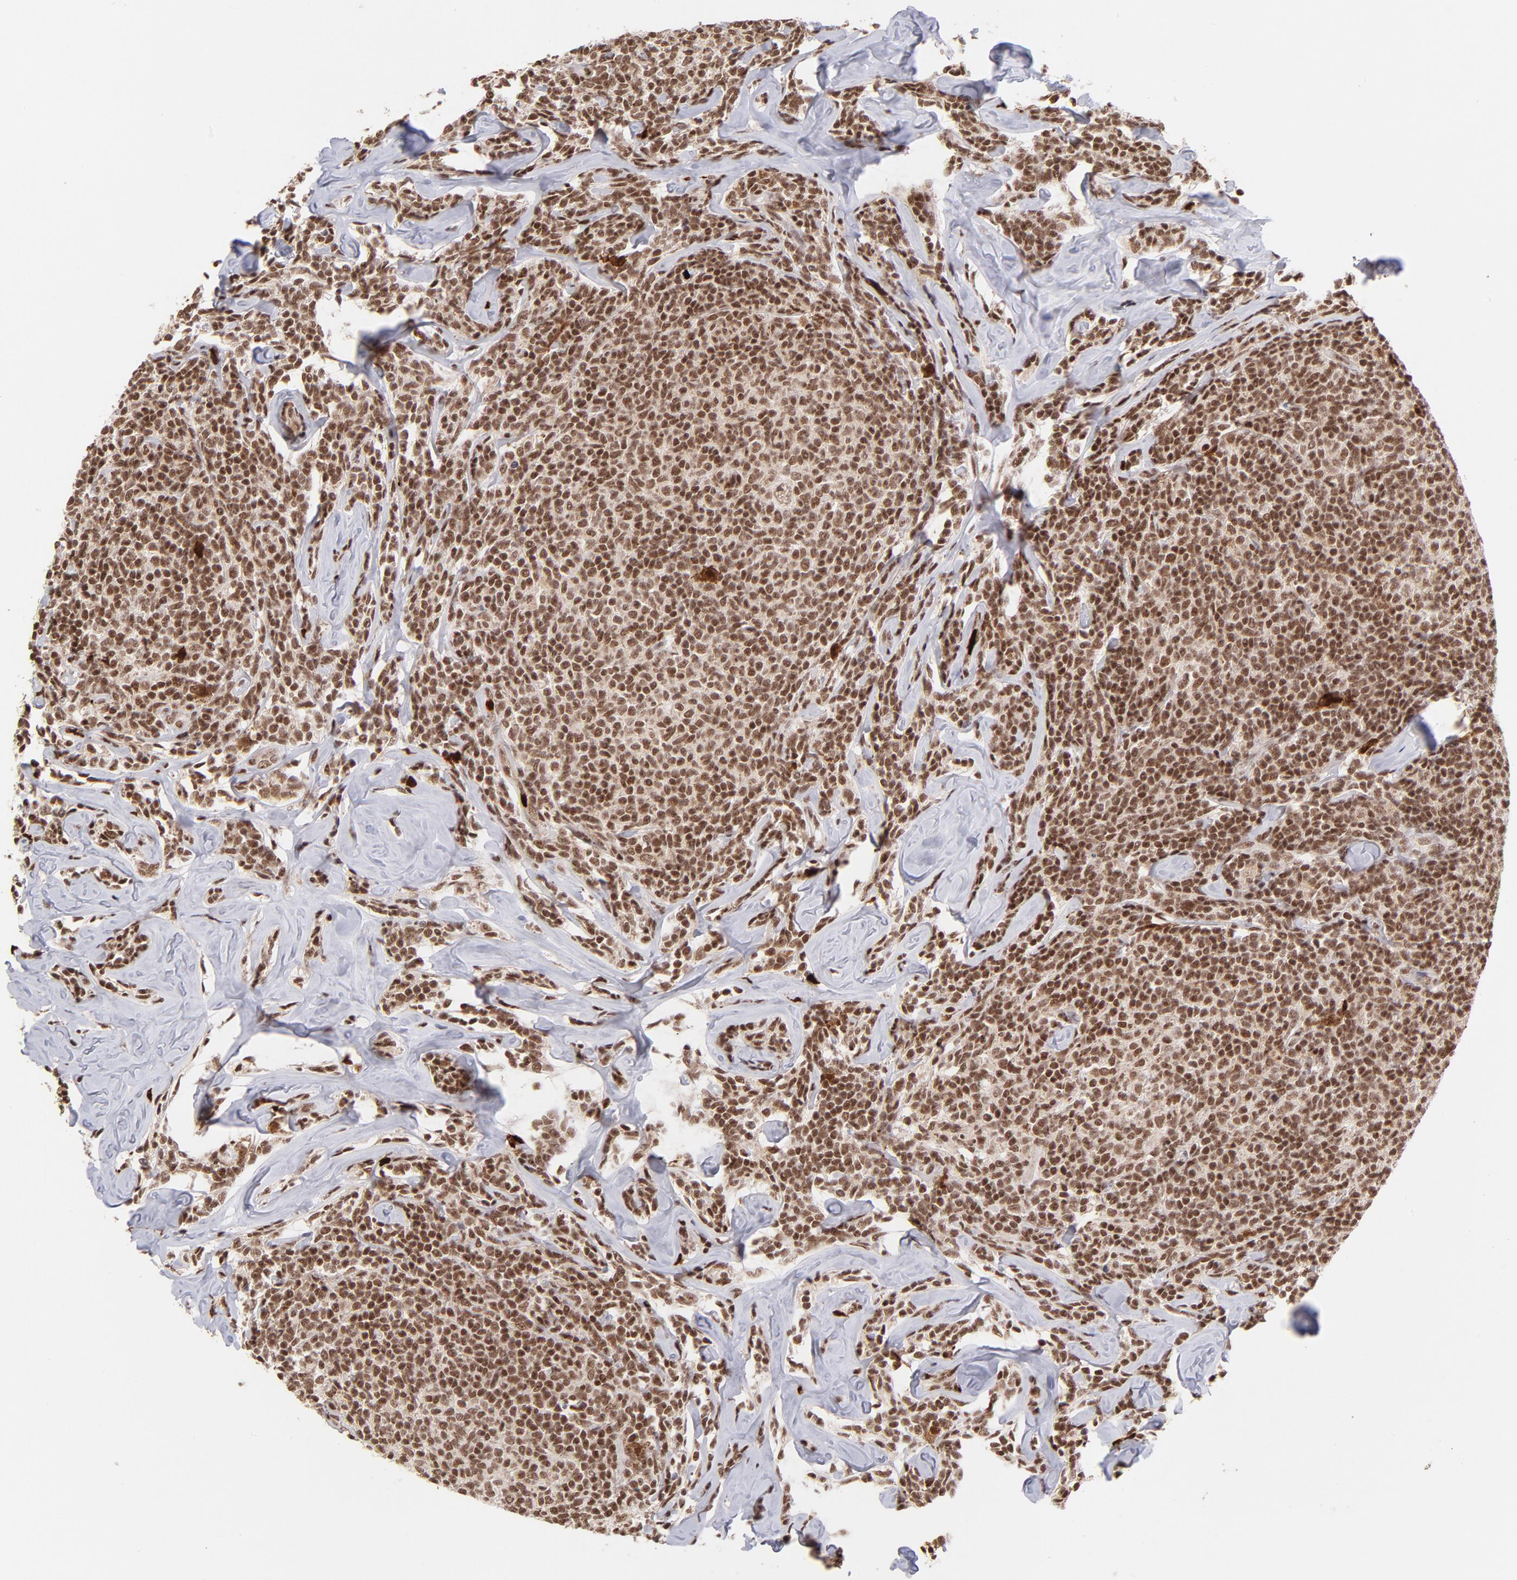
{"staining": {"intensity": "moderate", "quantity": ">75%", "location": "cytoplasmic/membranous,nuclear"}, "tissue": "lymphoma", "cell_type": "Tumor cells", "image_type": "cancer", "snomed": [{"axis": "morphology", "description": "Malignant lymphoma, non-Hodgkin's type, Low grade"}, {"axis": "topography", "description": "Lymph node"}], "caption": "A brown stain shows moderate cytoplasmic/membranous and nuclear expression of a protein in malignant lymphoma, non-Hodgkin's type (low-grade) tumor cells. Nuclei are stained in blue.", "gene": "ZFX", "patient": {"sex": "female", "age": 56}}